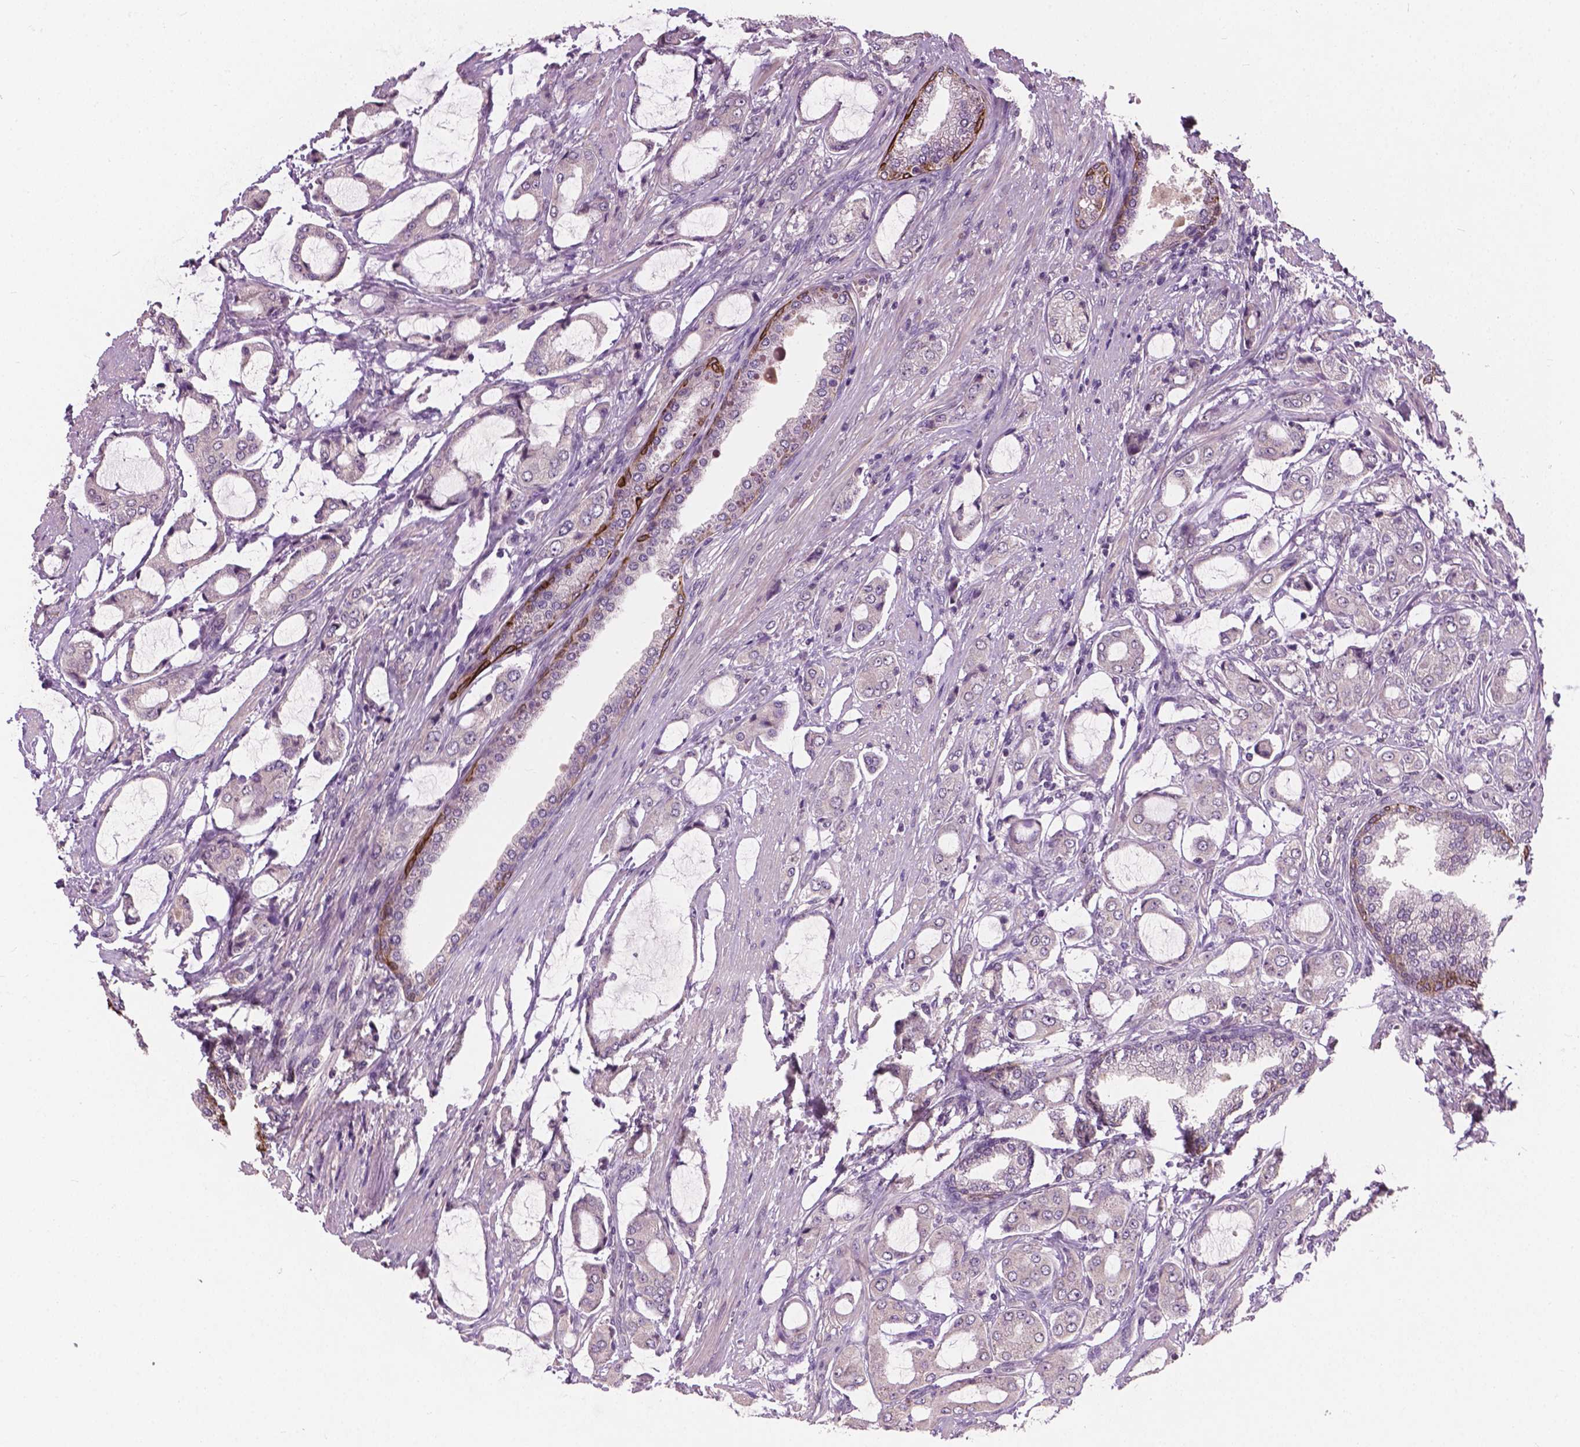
{"staining": {"intensity": "negative", "quantity": "none", "location": "none"}, "tissue": "prostate cancer", "cell_type": "Tumor cells", "image_type": "cancer", "snomed": [{"axis": "morphology", "description": "Adenocarcinoma, NOS"}, {"axis": "topography", "description": "Prostate"}], "caption": "This photomicrograph is of prostate cancer (adenocarcinoma) stained with IHC to label a protein in brown with the nuclei are counter-stained blue. There is no positivity in tumor cells. (DAB immunohistochemistry (IHC) visualized using brightfield microscopy, high magnification).", "gene": "KRT17", "patient": {"sex": "male", "age": 63}}